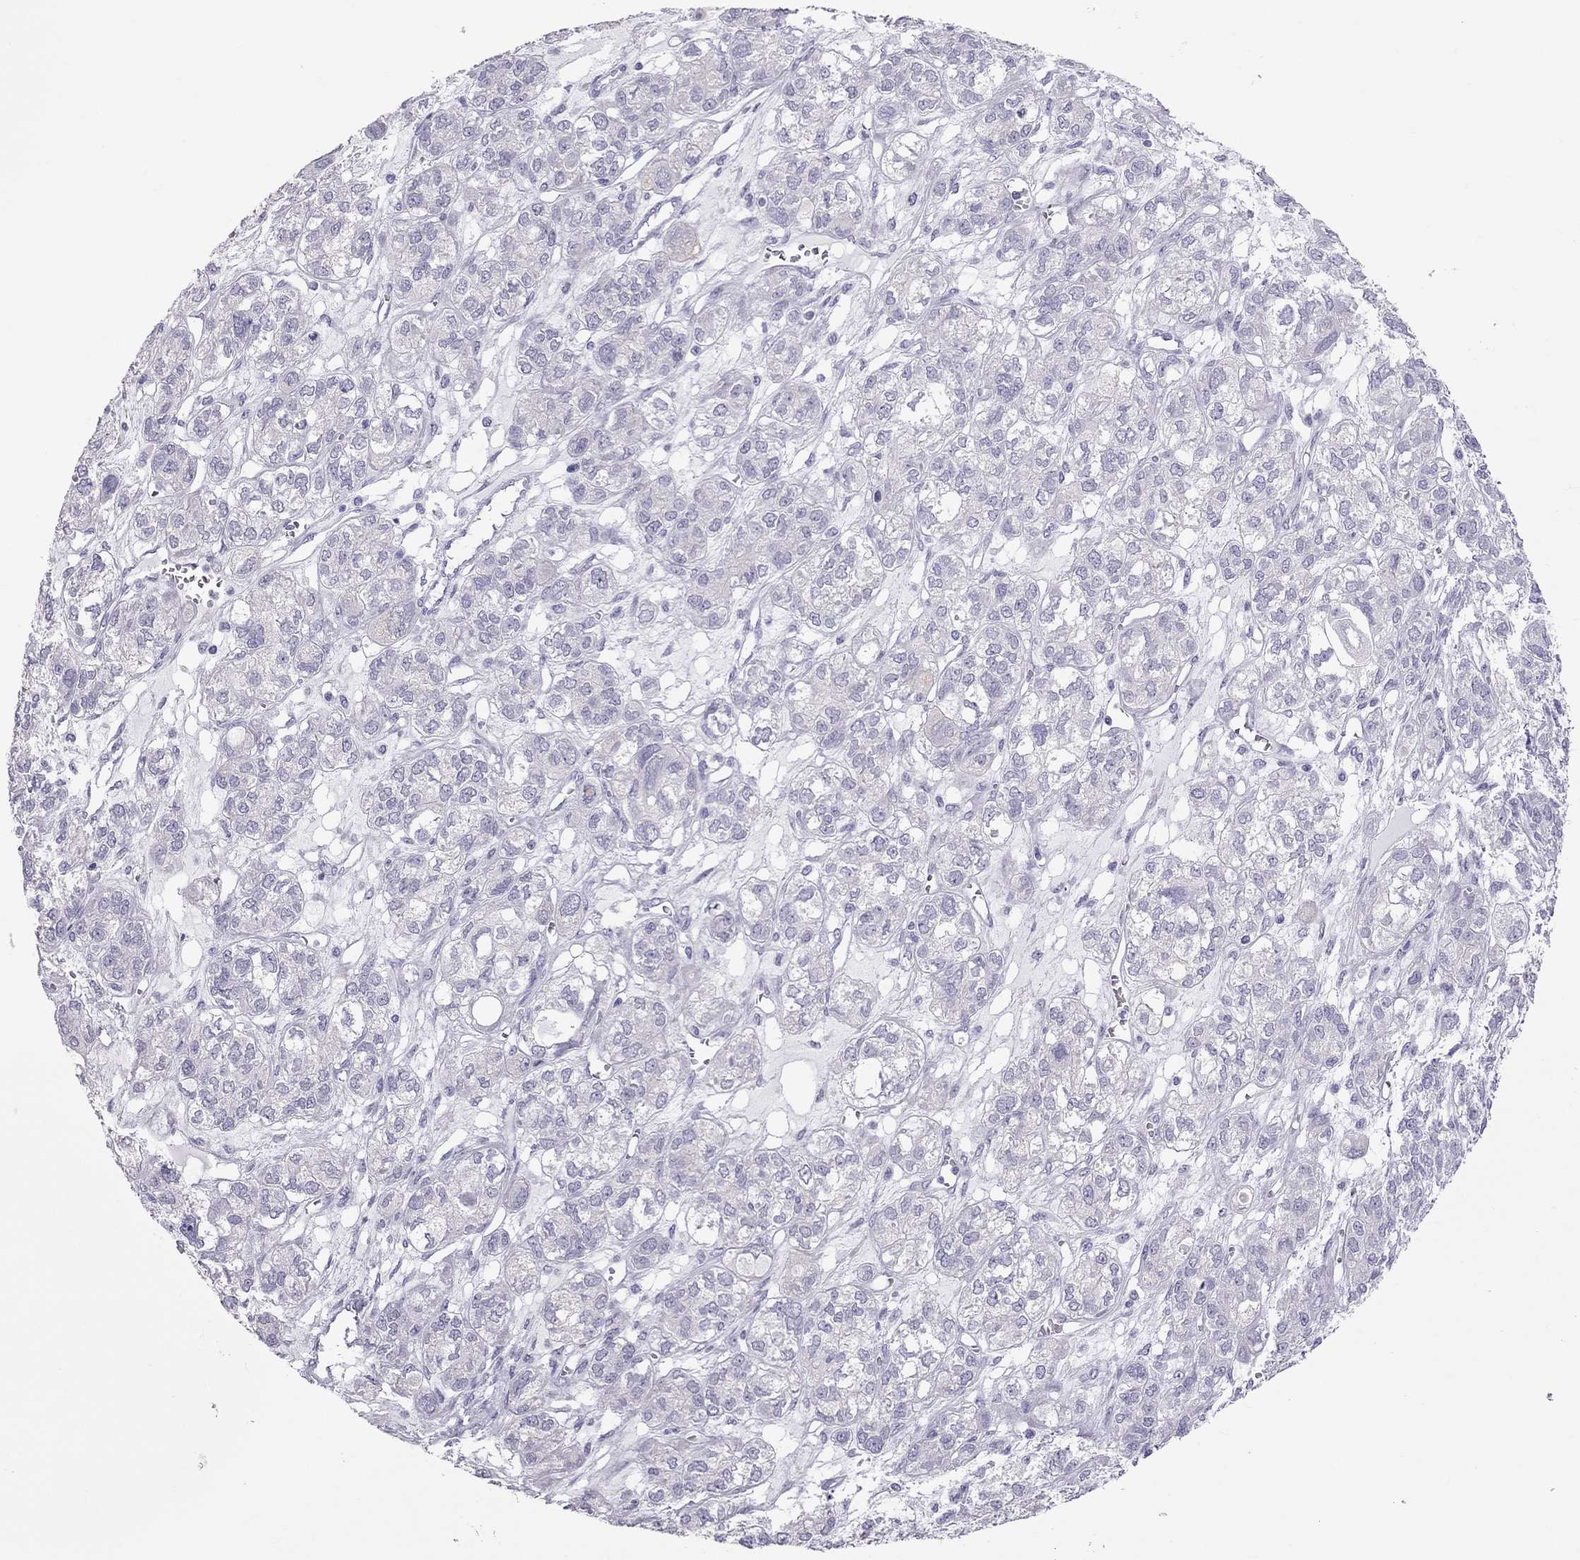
{"staining": {"intensity": "negative", "quantity": "none", "location": "none"}, "tissue": "ovarian cancer", "cell_type": "Tumor cells", "image_type": "cancer", "snomed": [{"axis": "morphology", "description": "Carcinoma, endometroid"}, {"axis": "topography", "description": "Ovary"}], "caption": "Protein analysis of ovarian endometroid carcinoma exhibits no significant expression in tumor cells.", "gene": "TEX14", "patient": {"sex": "female", "age": 64}}